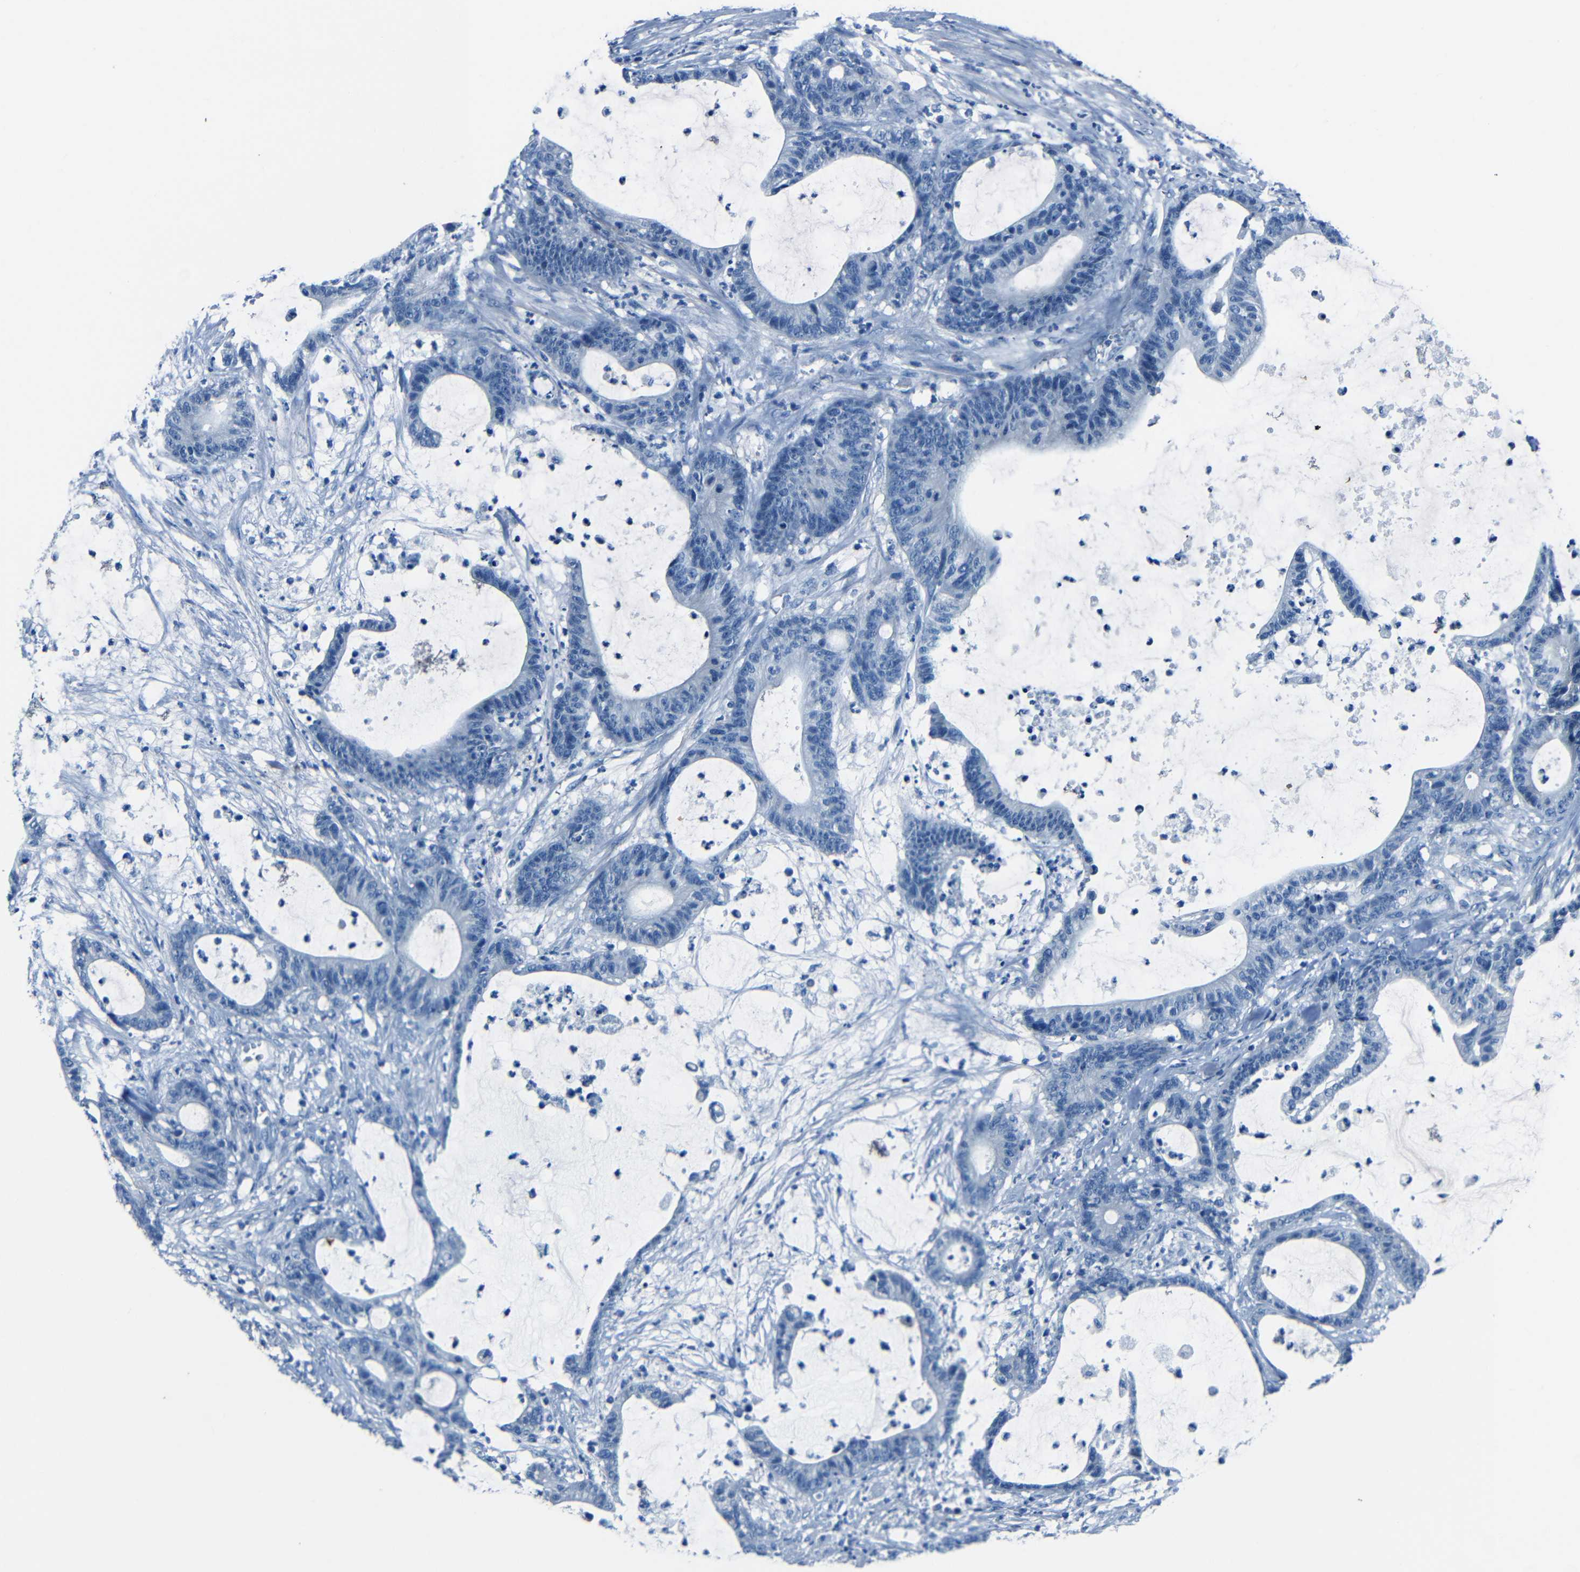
{"staining": {"intensity": "negative", "quantity": "none", "location": "none"}, "tissue": "colorectal cancer", "cell_type": "Tumor cells", "image_type": "cancer", "snomed": [{"axis": "morphology", "description": "Adenocarcinoma, NOS"}, {"axis": "topography", "description": "Colon"}], "caption": "This is an IHC histopathology image of human adenocarcinoma (colorectal). There is no expression in tumor cells.", "gene": "FBN2", "patient": {"sex": "female", "age": 84}}